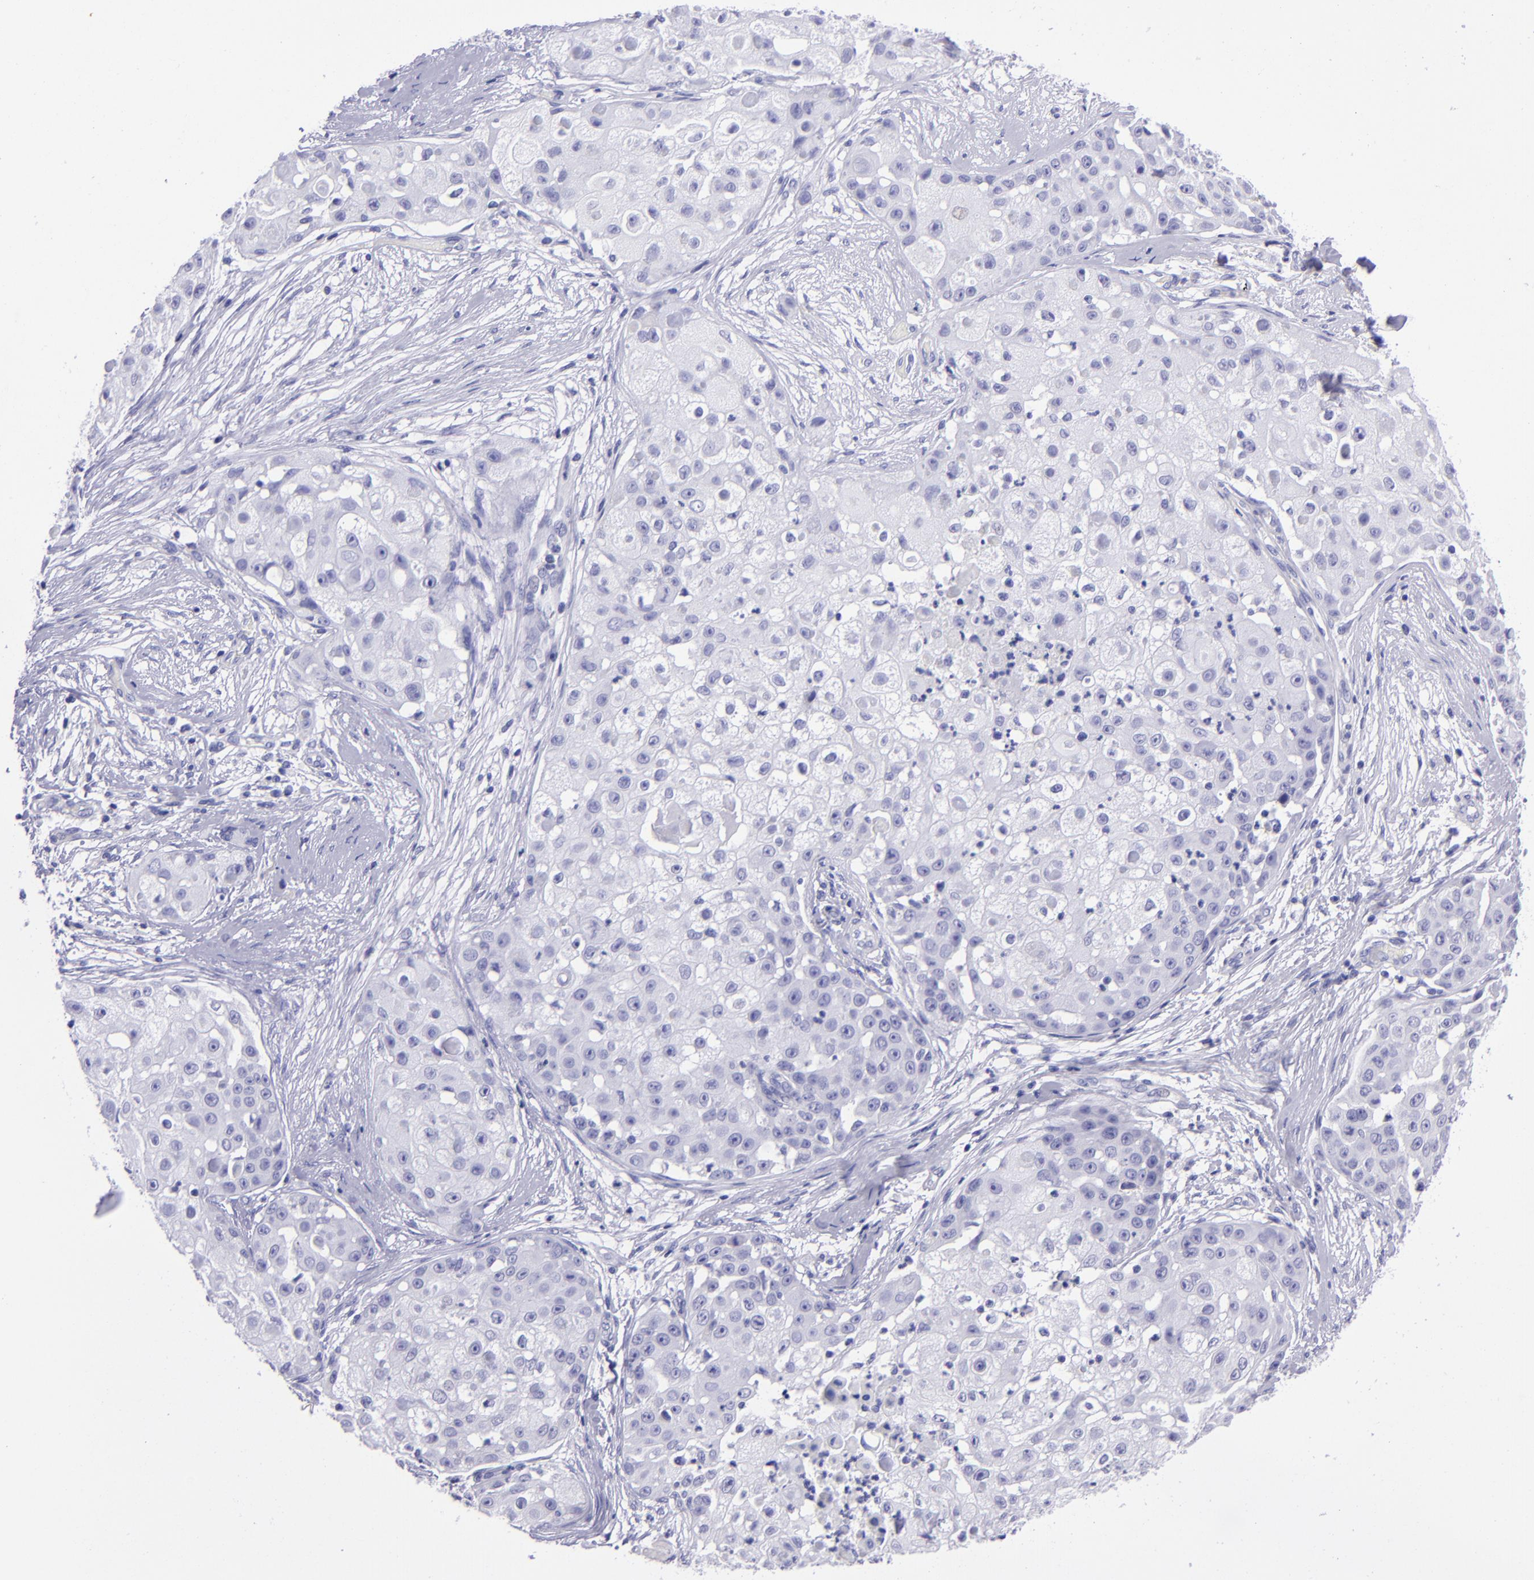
{"staining": {"intensity": "negative", "quantity": "none", "location": "none"}, "tissue": "skin cancer", "cell_type": "Tumor cells", "image_type": "cancer", "snomed": [{"axis": "morphology", "description": "Squamous cell carcinoma, NOS"}, {"axis": "topography", "description": "Skin"}], "caption": "High magnification brightfield microscopy of squamous cell carcinoma (skin) stained with DAB (3,3'-diaminobenzidine) (brown) and counterstained with hematoxylin (blue): tumor cells show no significant positivity.", "gene": "TYRP1", "patient": {"sex": "female", "age": 57}}